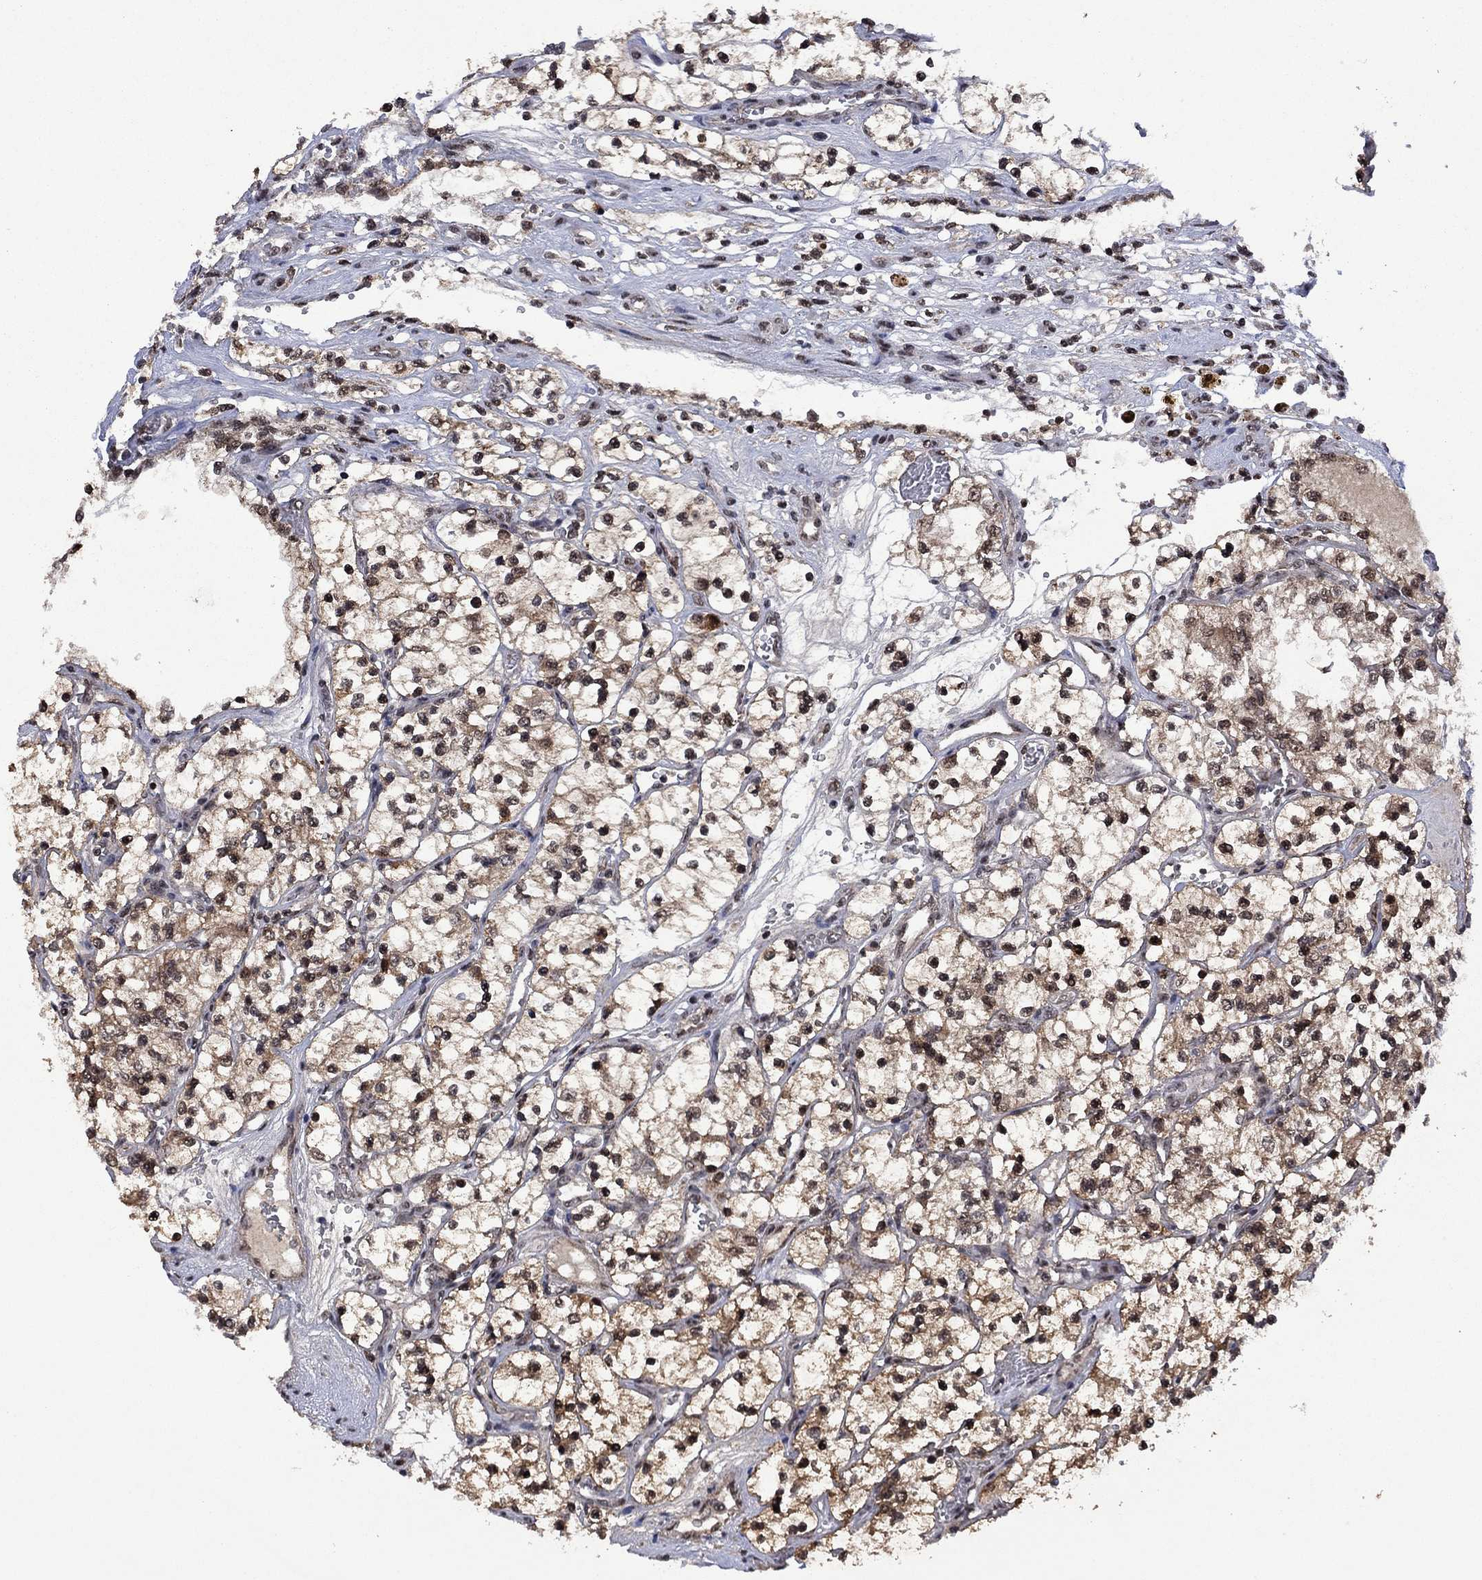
{"staining": {"intensity": "moderate", "quantity": "<25%", "location": "cytoplasmic/membranous,nuclear"}, "tissue": "renal cancer", "cell_type": "Tumor cells", "image_type": "cancer", "snomed": [{"axis": "morphology", "description": "Adenocarcinoma, NOS"}, {"axis": "topography", "description": "Kidney"}], "caption": "Renal adenocarcinoma stained with a brown dye shows moderate cytoplasmic/membranous and nuclear positive positivity in approximately <25% of tumor cells.", "gene": "FBL", "patient": {"sex": "female", "age": 69}}